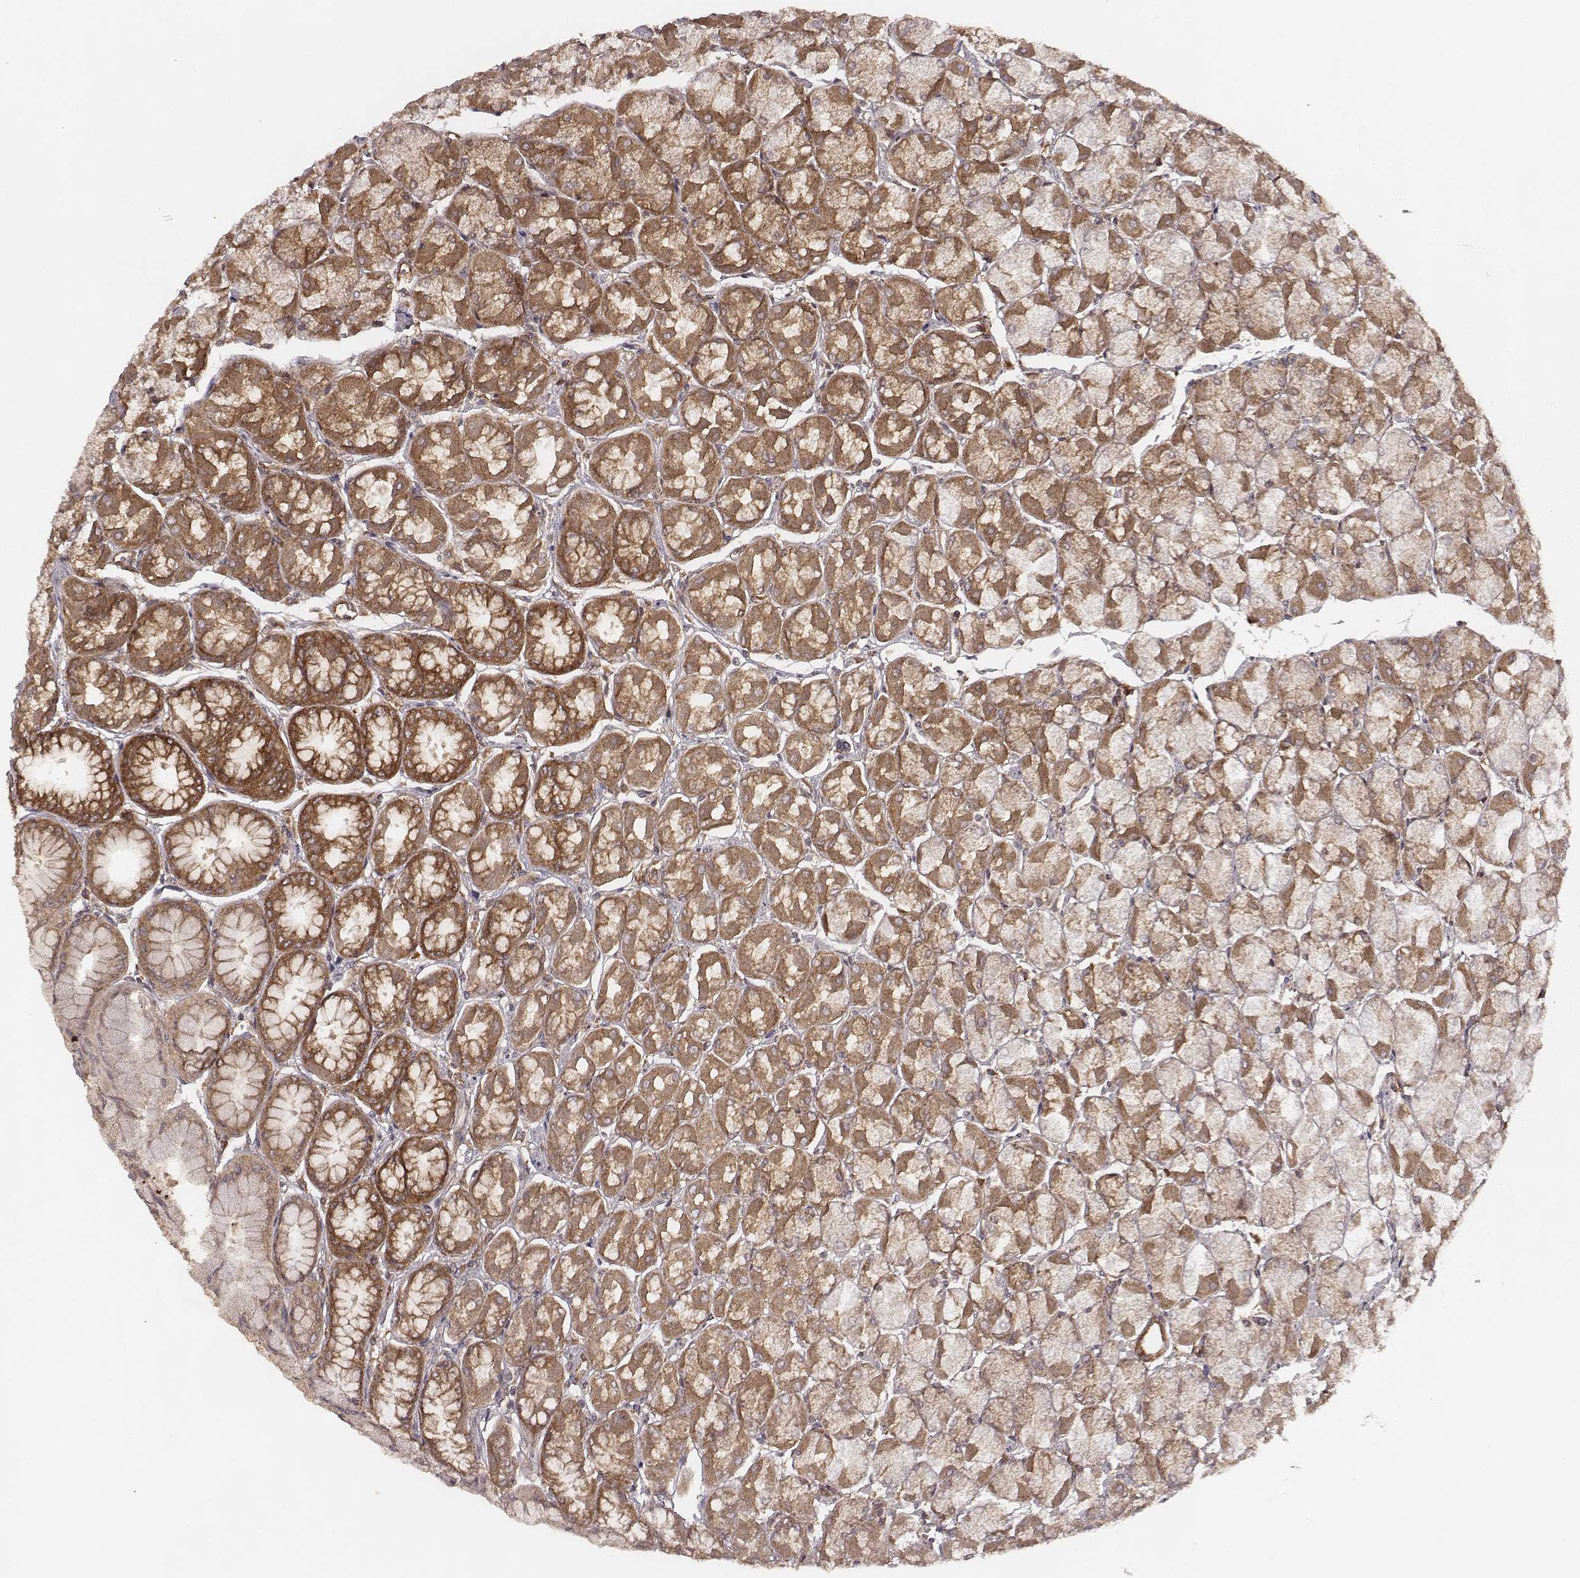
{"staining": {"intensity": "strong", "quantity": ">75%", "location": "cytoplasmic/membranous"}, "tissue": "stomach", "cell_type": "Glandular cells", "image_type": "normal", "snomed": [{"axis": "morphology", "description": "Normal tissue, NOS"}, {"axis": "topography", "description": "Stomach, upper"}], "caption": "DAB (3,3'-diaminobenzidine) immunohistochemical staining of unremarkable stomach displays strong cytoplasmic/membranous protein expression in about >75% of glandular cells. The staining was performed using DAB (3,3'-diaminobenzidine) to visualize the protein expression in brown, while the nuclei were stained in blue with hematoxylin (Magnification: 20x).", "gene": "VPS26A", "patient": {"sex": "male", "age": 60}}